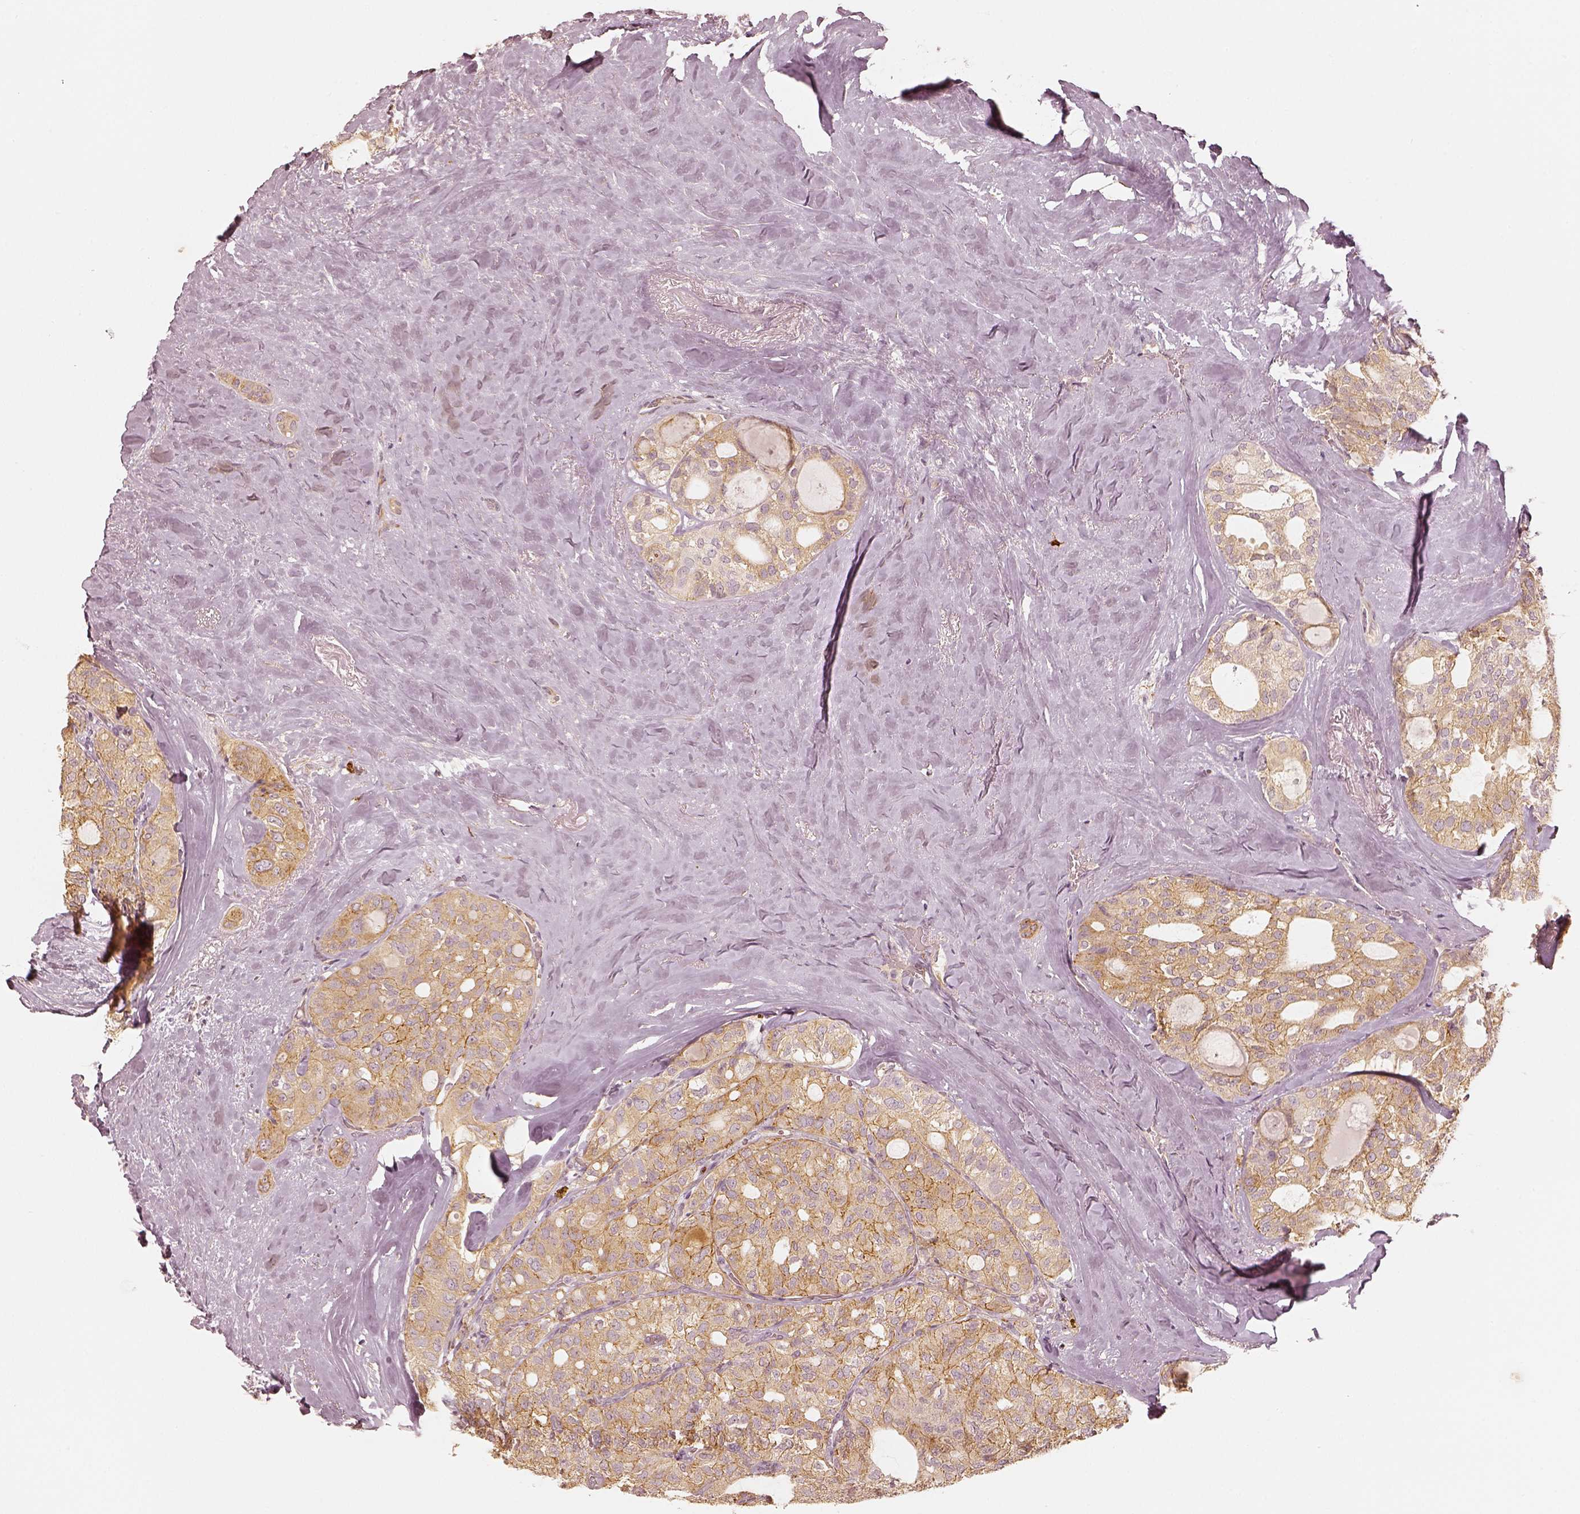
{"staining": {"intensity": "moderate", "quantity": ">75%", "location": "cytoplasmic/membranous"}, "tissue": "thyroid cancer", "cell_type": "Tumor cells", "image_type": "cancer", "snomed": [{"axis": "morphology", "description": "Follicular adenoma carcinoma, NOS"}, {"axis": "topography", "description": "Thyroid gland"}], "caption": "IHC micrograph of neoplastic tissue: follicular adenoma carcinoma (thyroid) stained using IHC exhibits medium levels of moderate protein expression localized specifically in the cytoplasmic/membranous of tumor cells, appearing as a cytoplasmic/membranous brown color.", "gene": "GORASP2", "patient": {"sex": "male", "age": 75}}